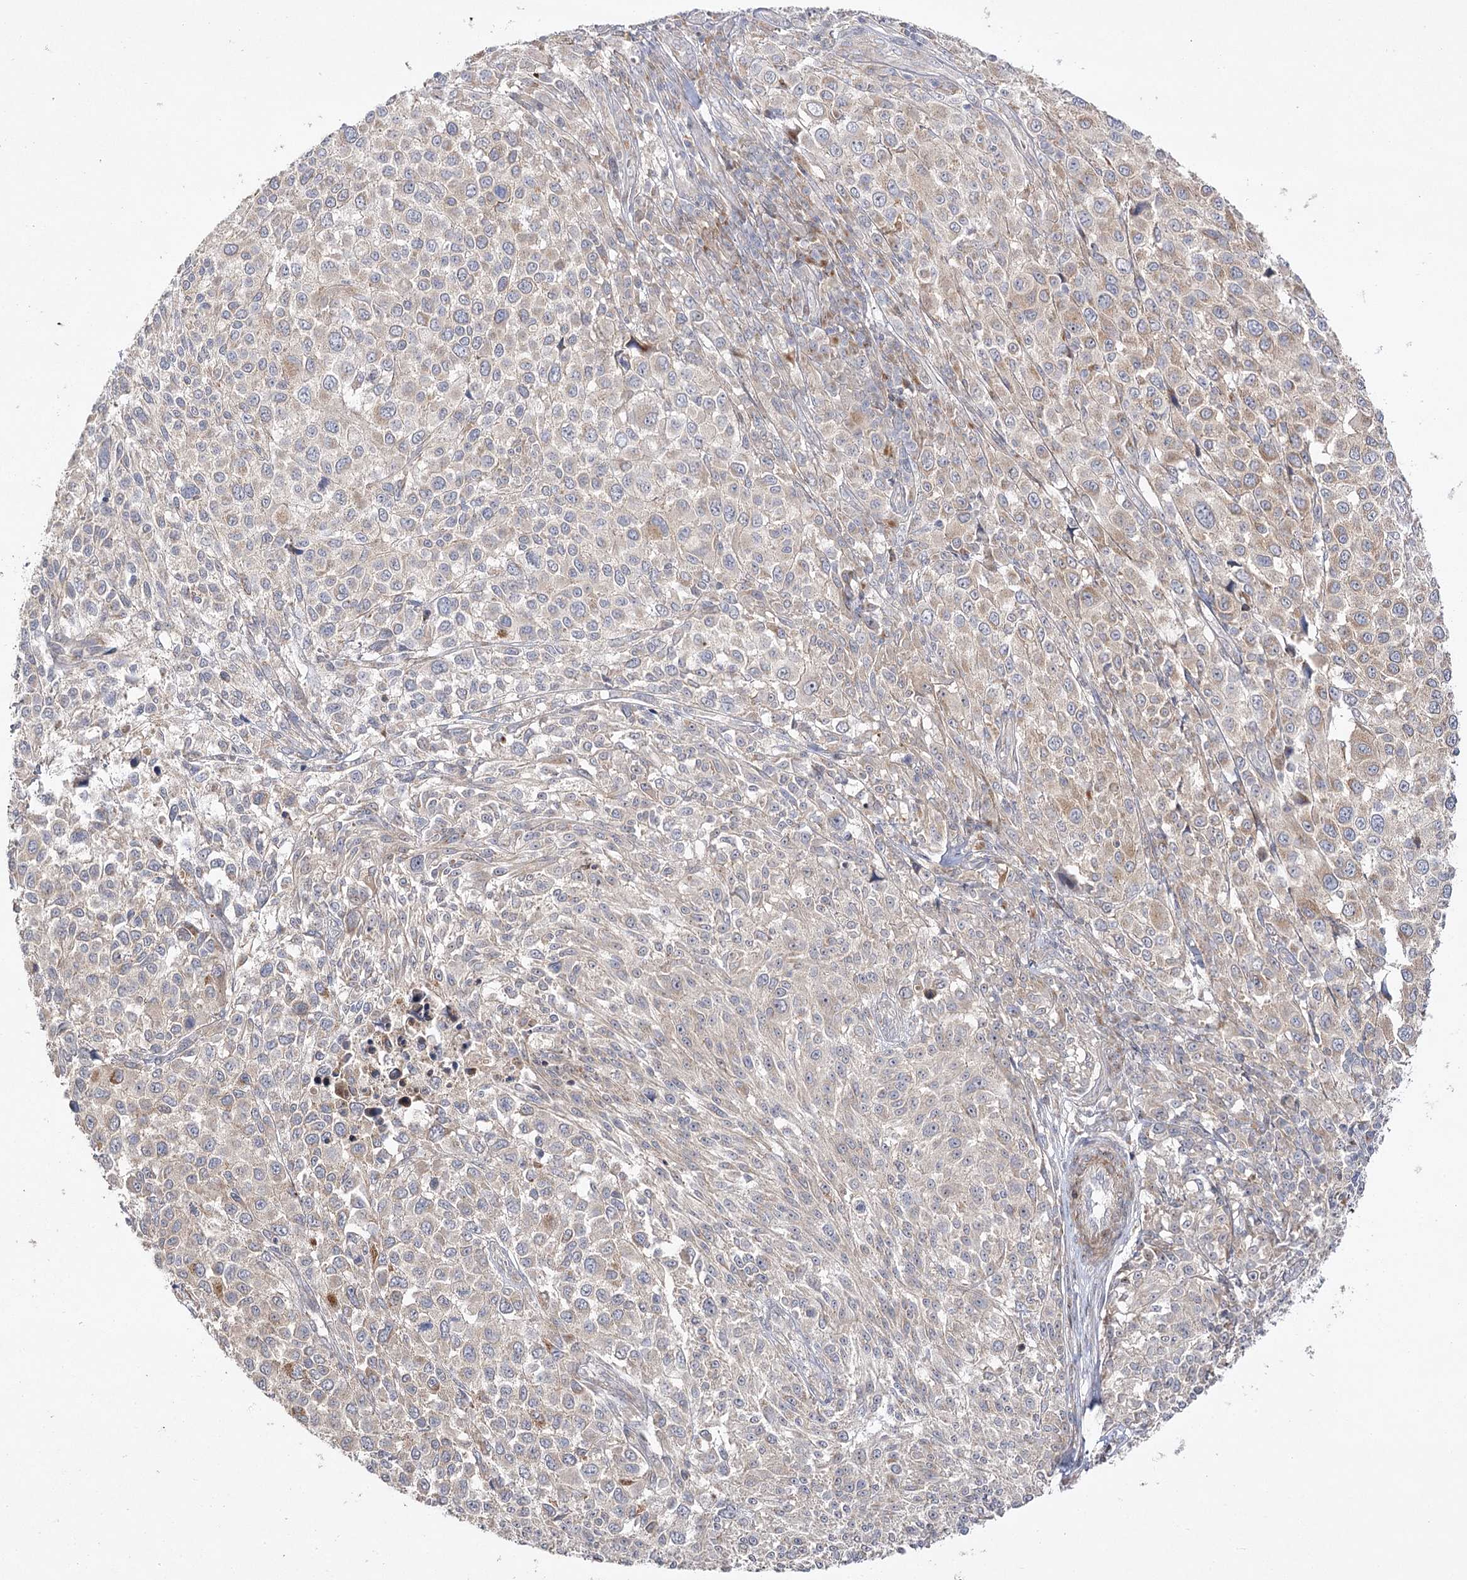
{"staining": {"intensity": "weak", "quantity": "25%-75%", "location": "cytoplasmic/membranous"}, "tissue": "melanoma", "cell_type": "Tumor cells", "image_type": "cancer", "snomed": [{"axis": "morphology", "description": "Malignant melanoma, NOS"}, {"axis": "topography", "description": "Skin of trunk"}], "caption": "A micrograph of human malignant melanoma stained for a protein reveals weak cytoplasmic/membranous brown staining in tumor cells.", "gene": "OBSL1", "patient": {"sex": "male", "age": 71}}